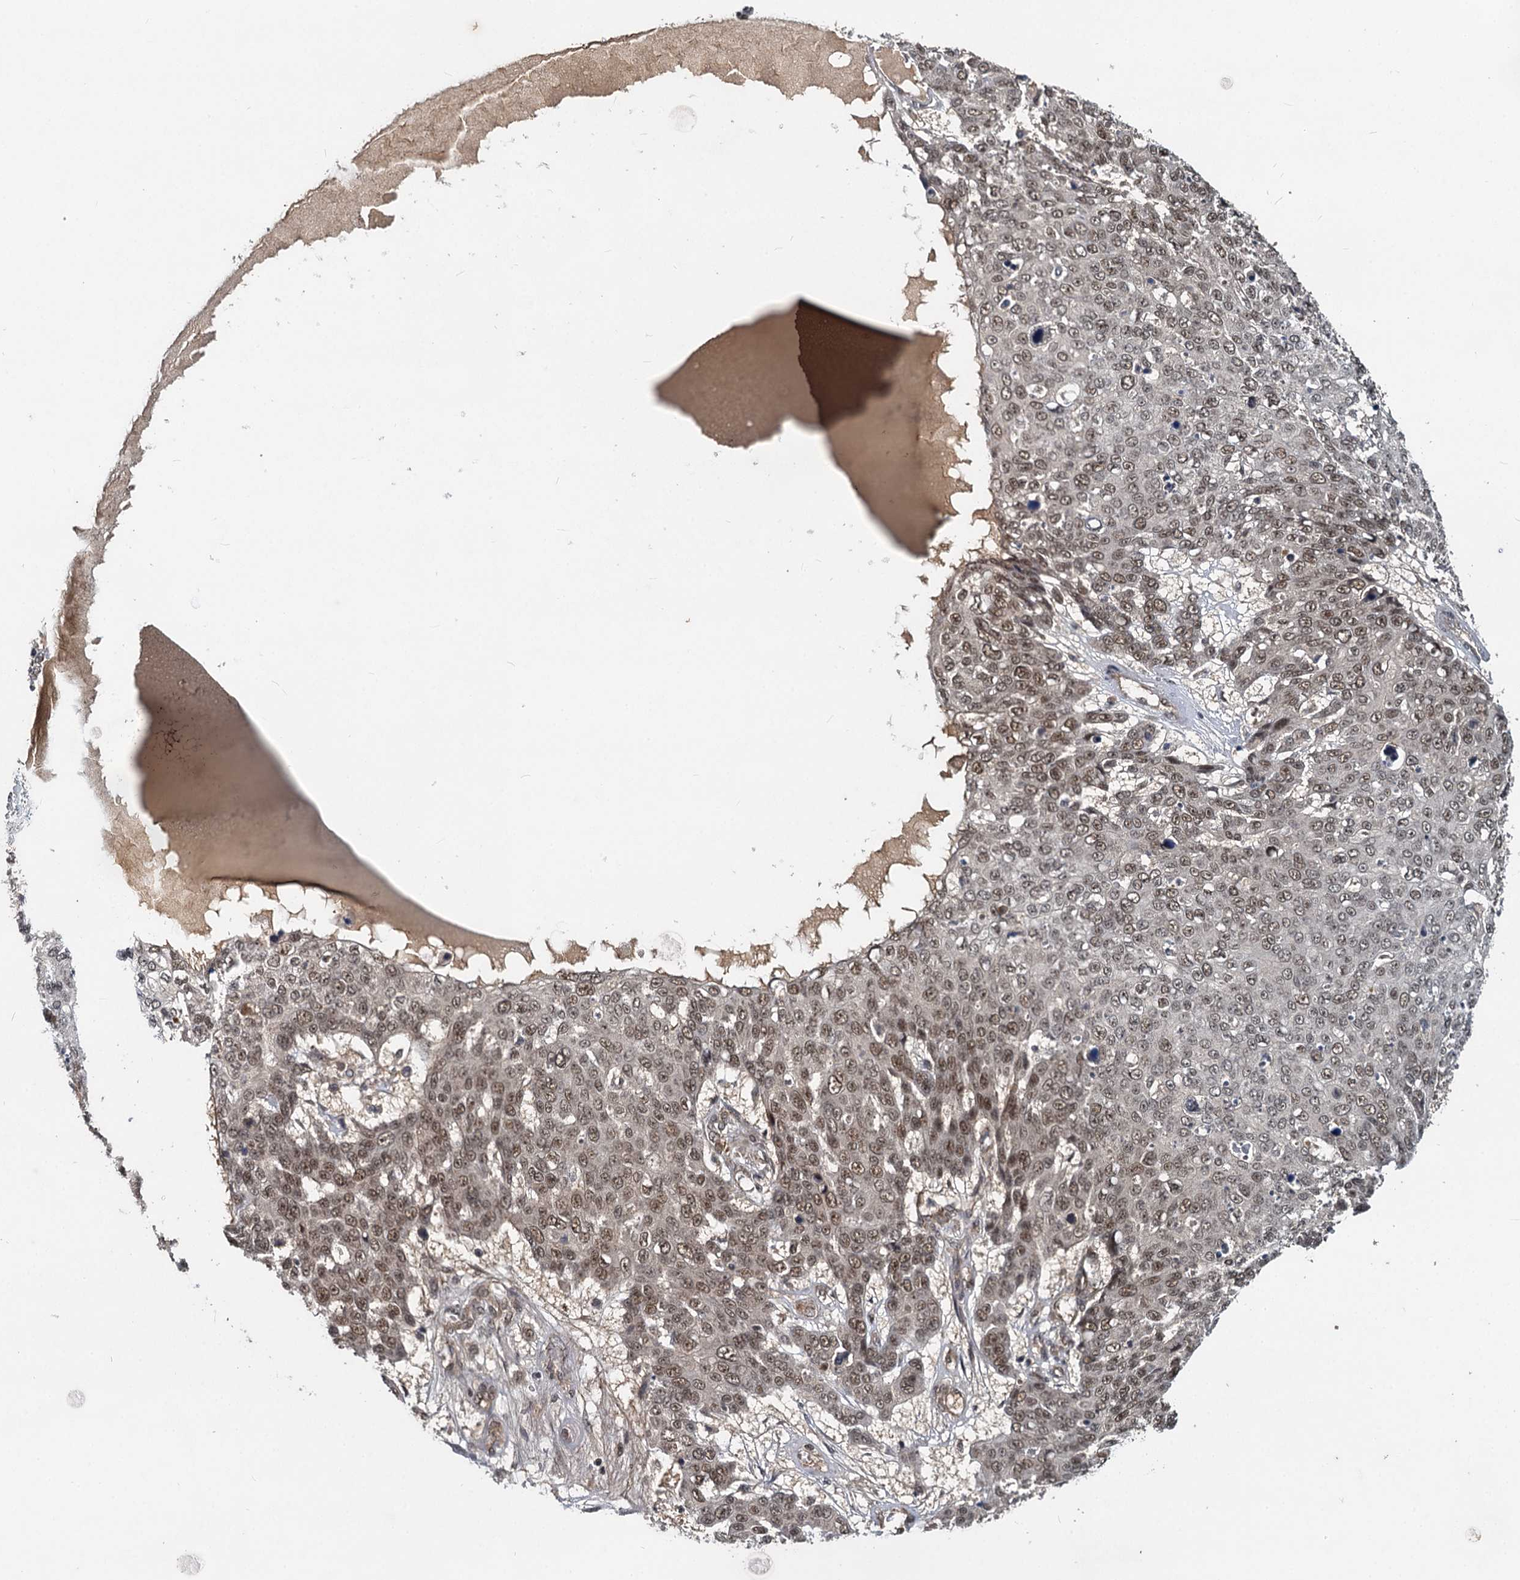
{"staining": {"intensity": "moderate", "quantity": ">75%", "location": "nuclear"}, "tissue": "skin cancer", "cell_type": "Tumor cells", "image_type": "cancer", "snomed": [{"axis": "morphology", "description": "Squamous cell carcinoma, NOS"}, {"axis": "topography", "description": "Skin"}], "caption": "Immunohistochemical staining of skin cancer demonstrates medium levels of moderate nuclear expression in approximately >75% of tumor cells.", "gene": "RITA1", "patient": {"sex": "male", "age": 71}}